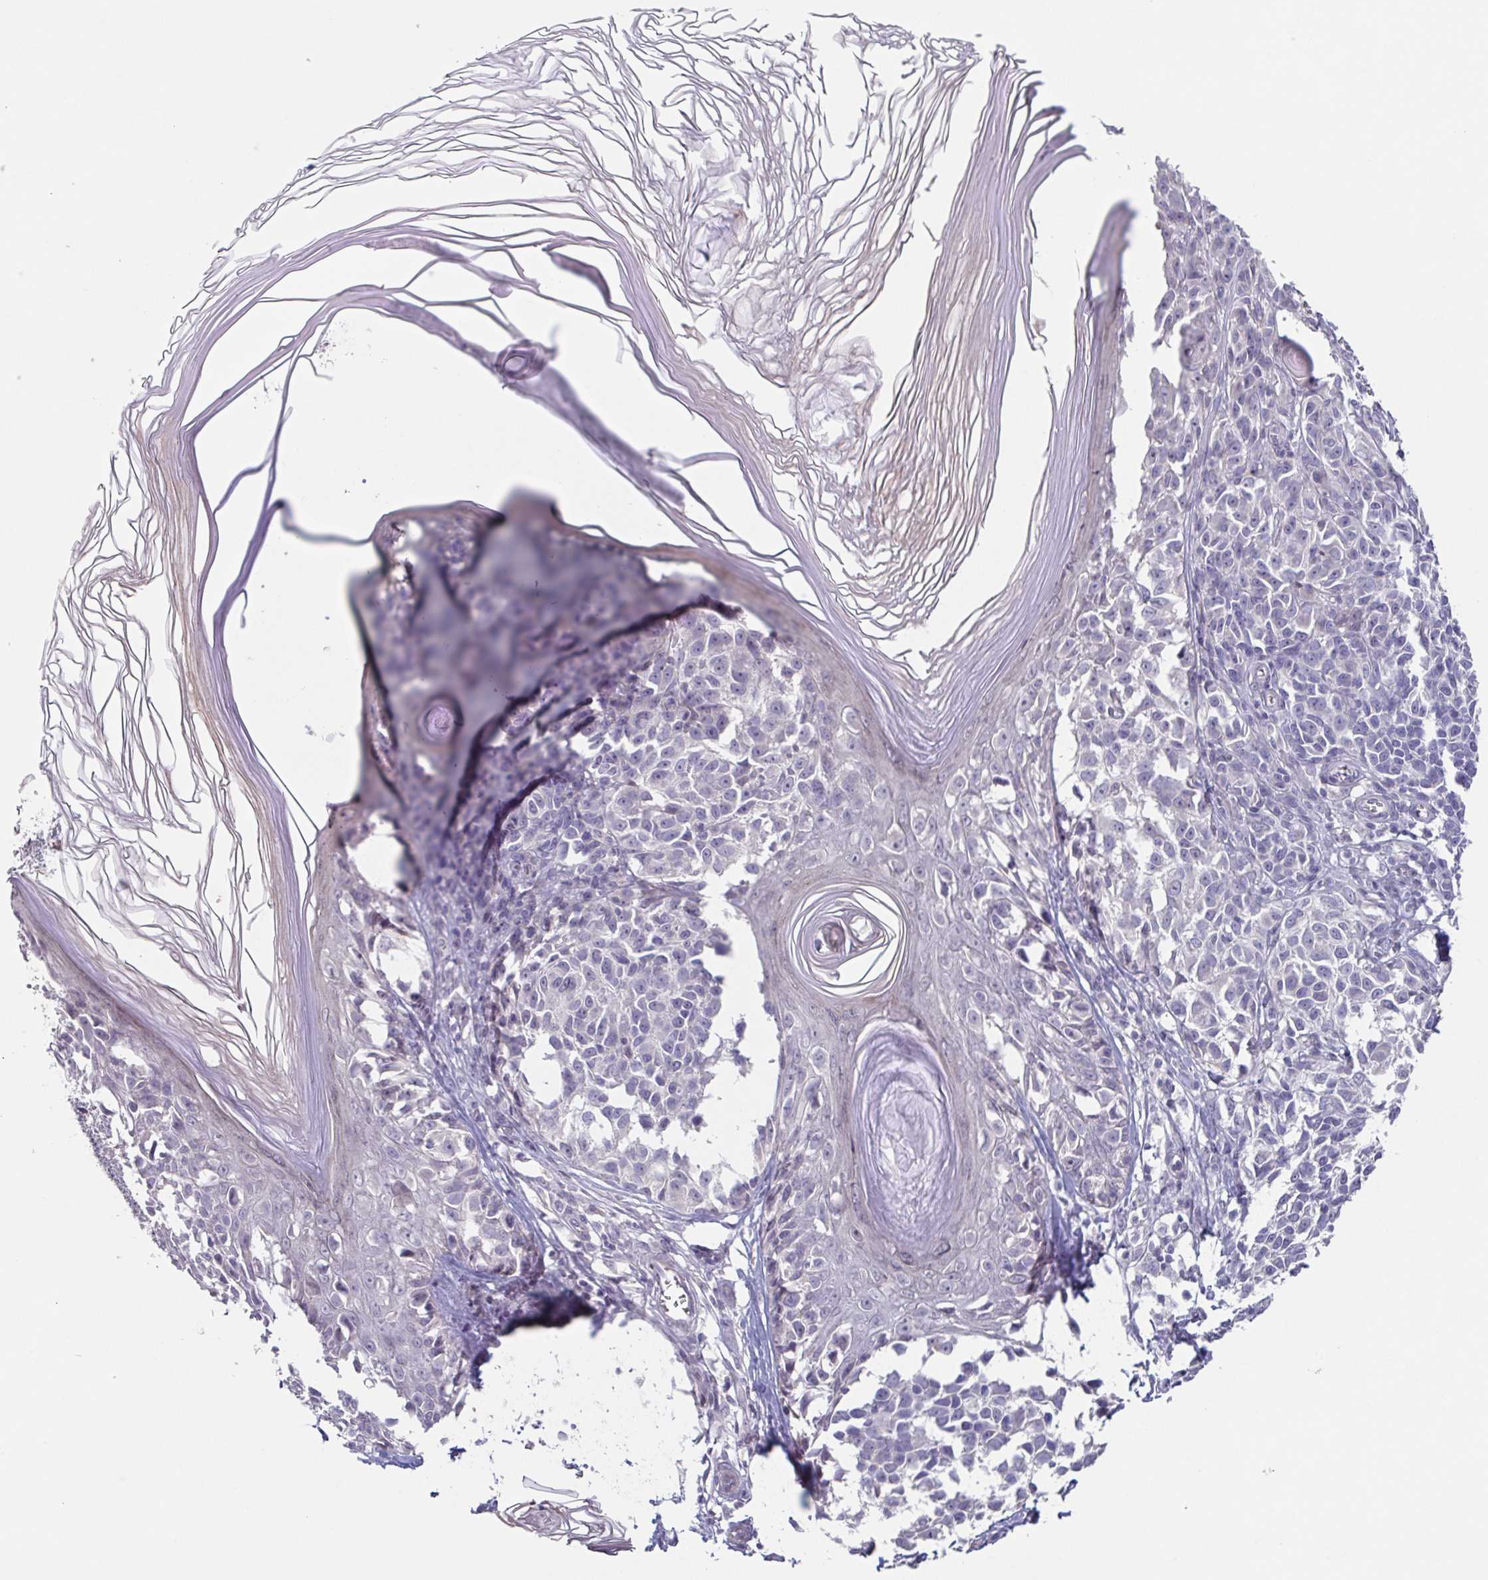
{"staining": {"intensity": "negative", "quantity": "none", "location": "none"}, "tissue": "melanoma", "cell_type": "Tumor cells", "image_type": "cancer", "snomed": [{"axis": "morphology", "description": "Malignant melanoma, NOS"}, {"axis": "topography", "description": "Skin"}], "caption": "Protein analysis of melanoma exhibits no significant staining in tumor cells.", "gene": "GHRL", "patient": {"sex": "male", "age": 73}}